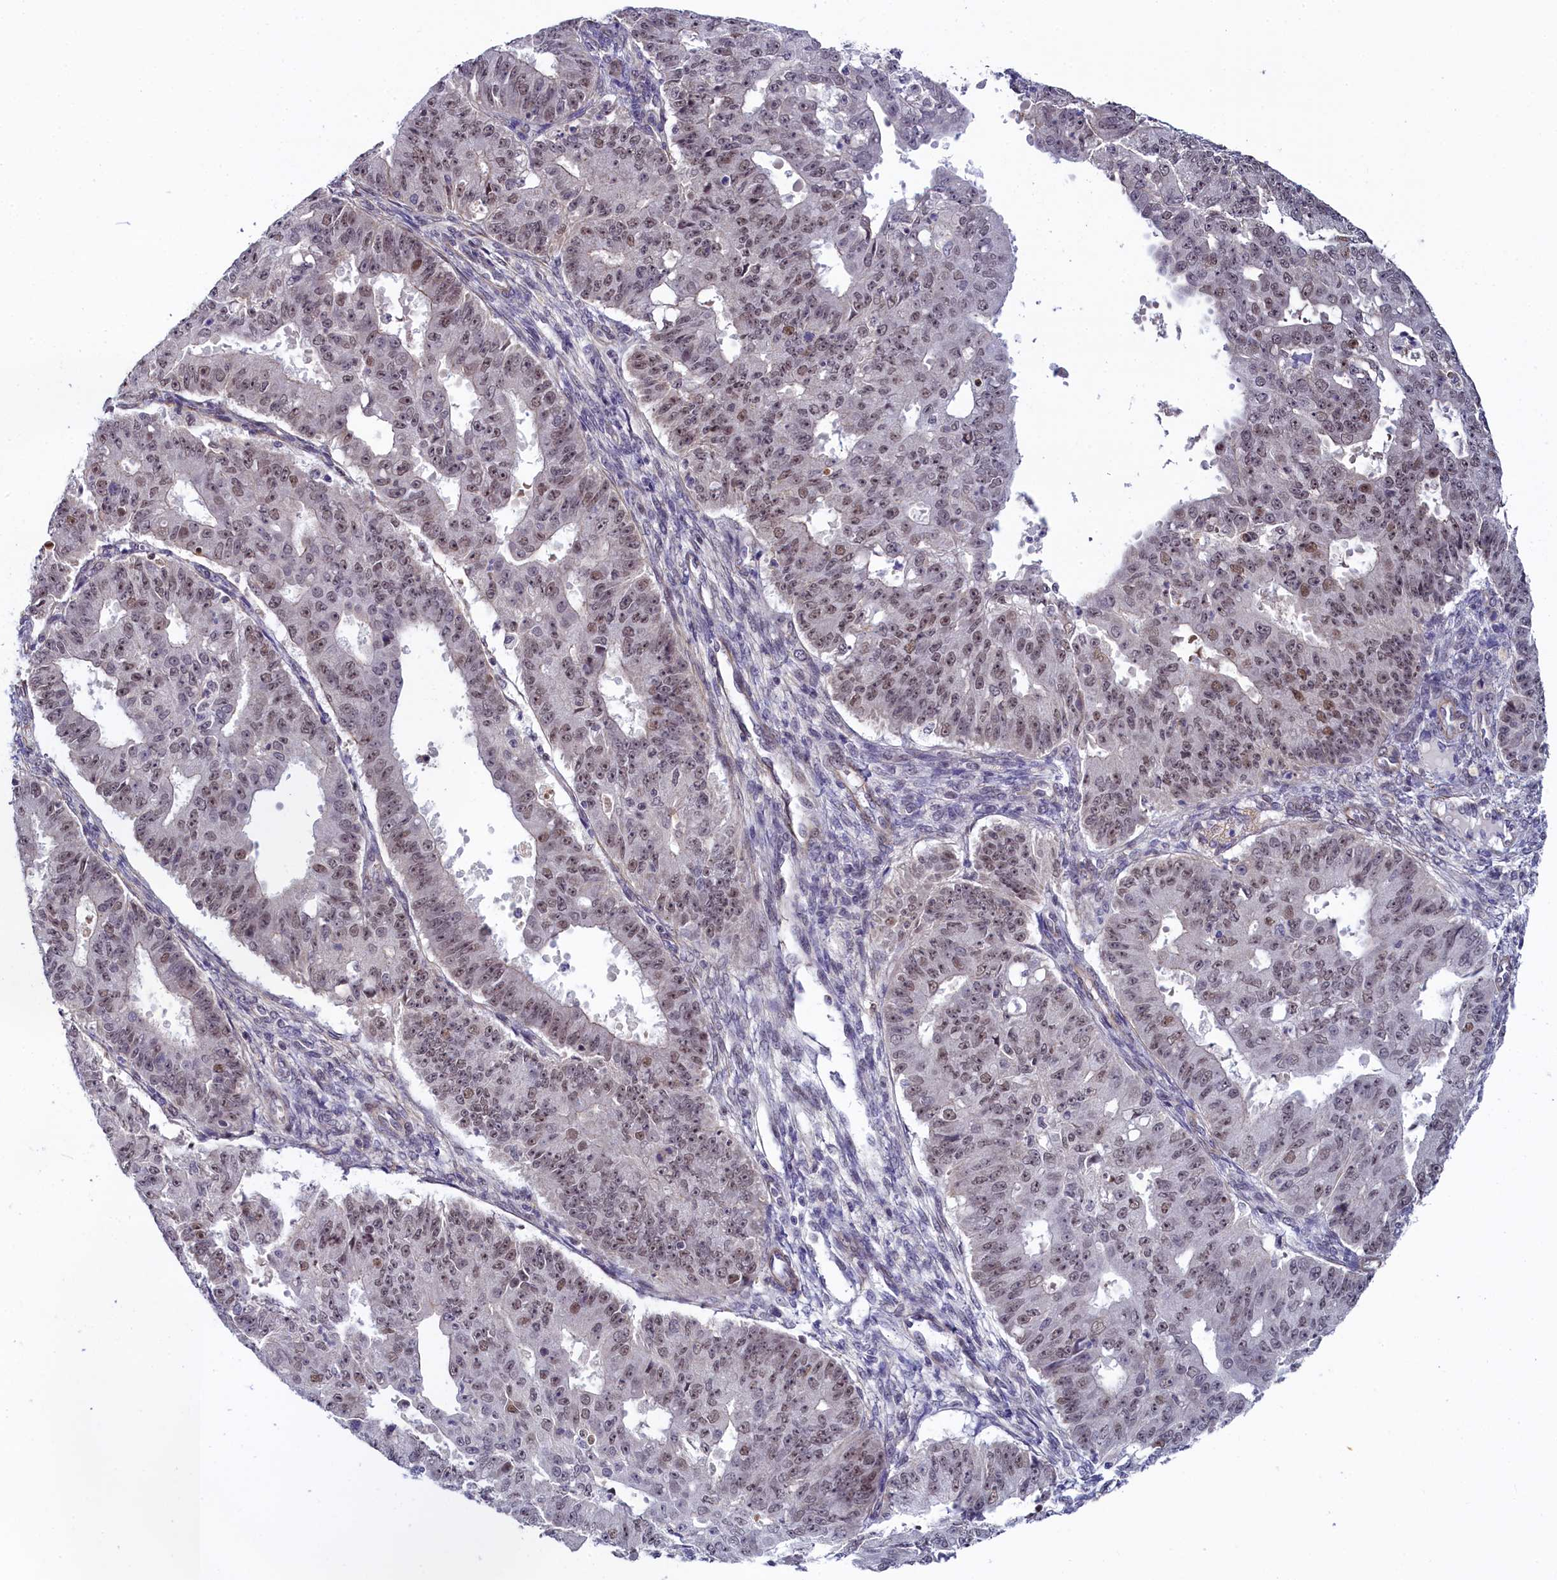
{"staining": {"intensity": "weak", "quantity": "25%-75%", "location": "nuclear"}, "tissue": "ovarian cancer", "cell_type": "Tumor cells", "image_type": "cancer", "snomed": [{"axis": "morphology", "description": "Carcinoma, endometroid"}, {"axis": "topography", "description": "Appendix"}, {"axis": "topography", "description": "Ovary"}], "caption": "This image reveals immunohistochemistry staining of ovarian cancer, with low weak nuclear expression in approximately 25%-75% of tumor cells.", "gene": "INTS14", "patient": {"sex": "female", "age": 42}}